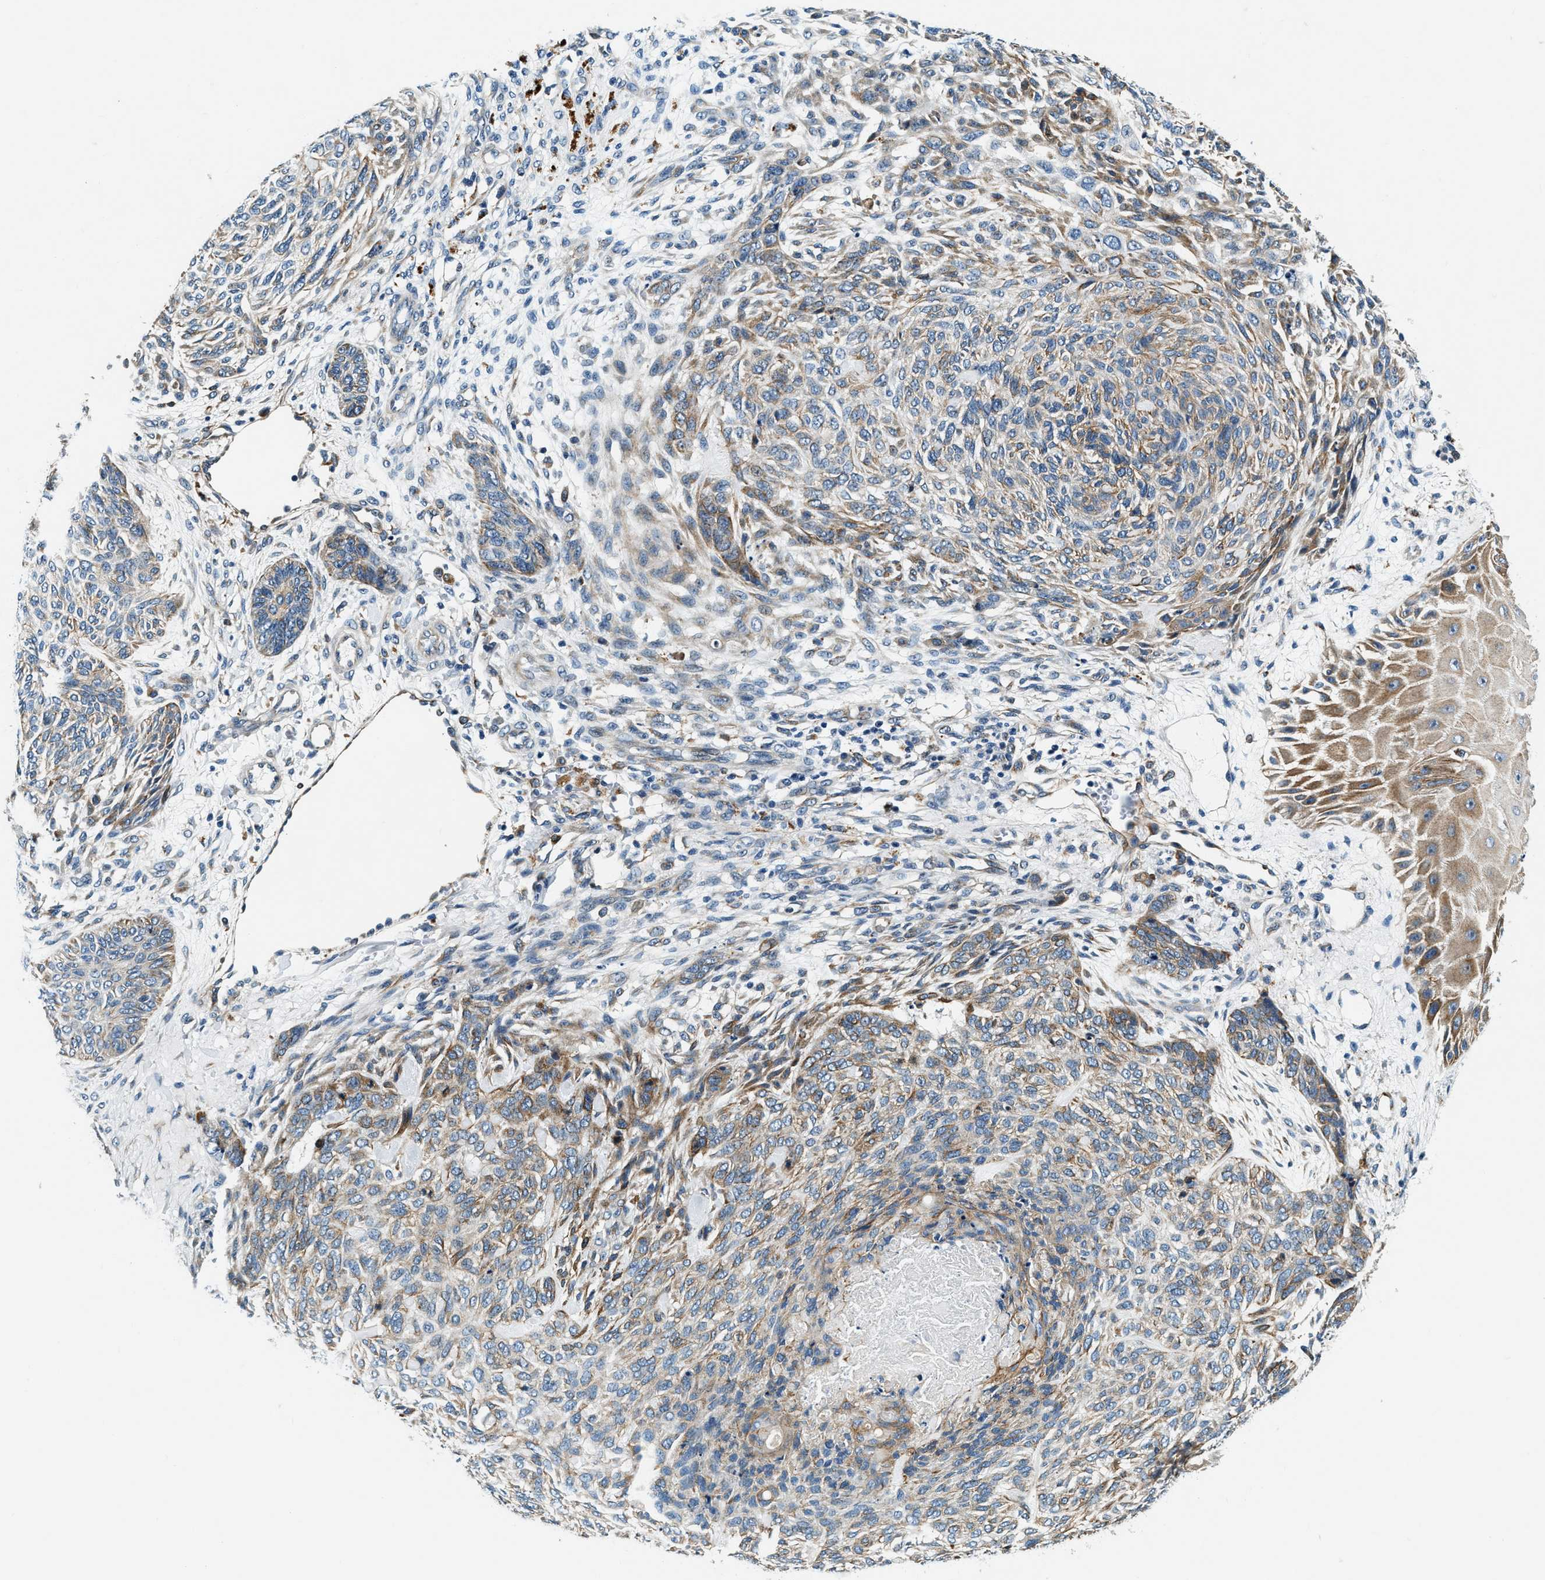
{"staining": {"intensity": "moderate", "quantity": "25%-75%", "location": "cytoplasmic/membranous"}, "tissue": "skin cancer", "cell_type": "Tumor cells", "image_type": "cancer", "snomed": [{"axis": "morphology", "description": "Basal cell carcinoma"}, {"axis": "topography", "description": "Skin"}], "caption": "About 25%-75% of tumor cells in human basal cell carcinoma (skin) reveal moderate cytoplasmic/membranous protein staining as visualized by brown immunohistochemical staining.", "gene": "C2orf66", "patient": {"sex": "male", "age": 55}}